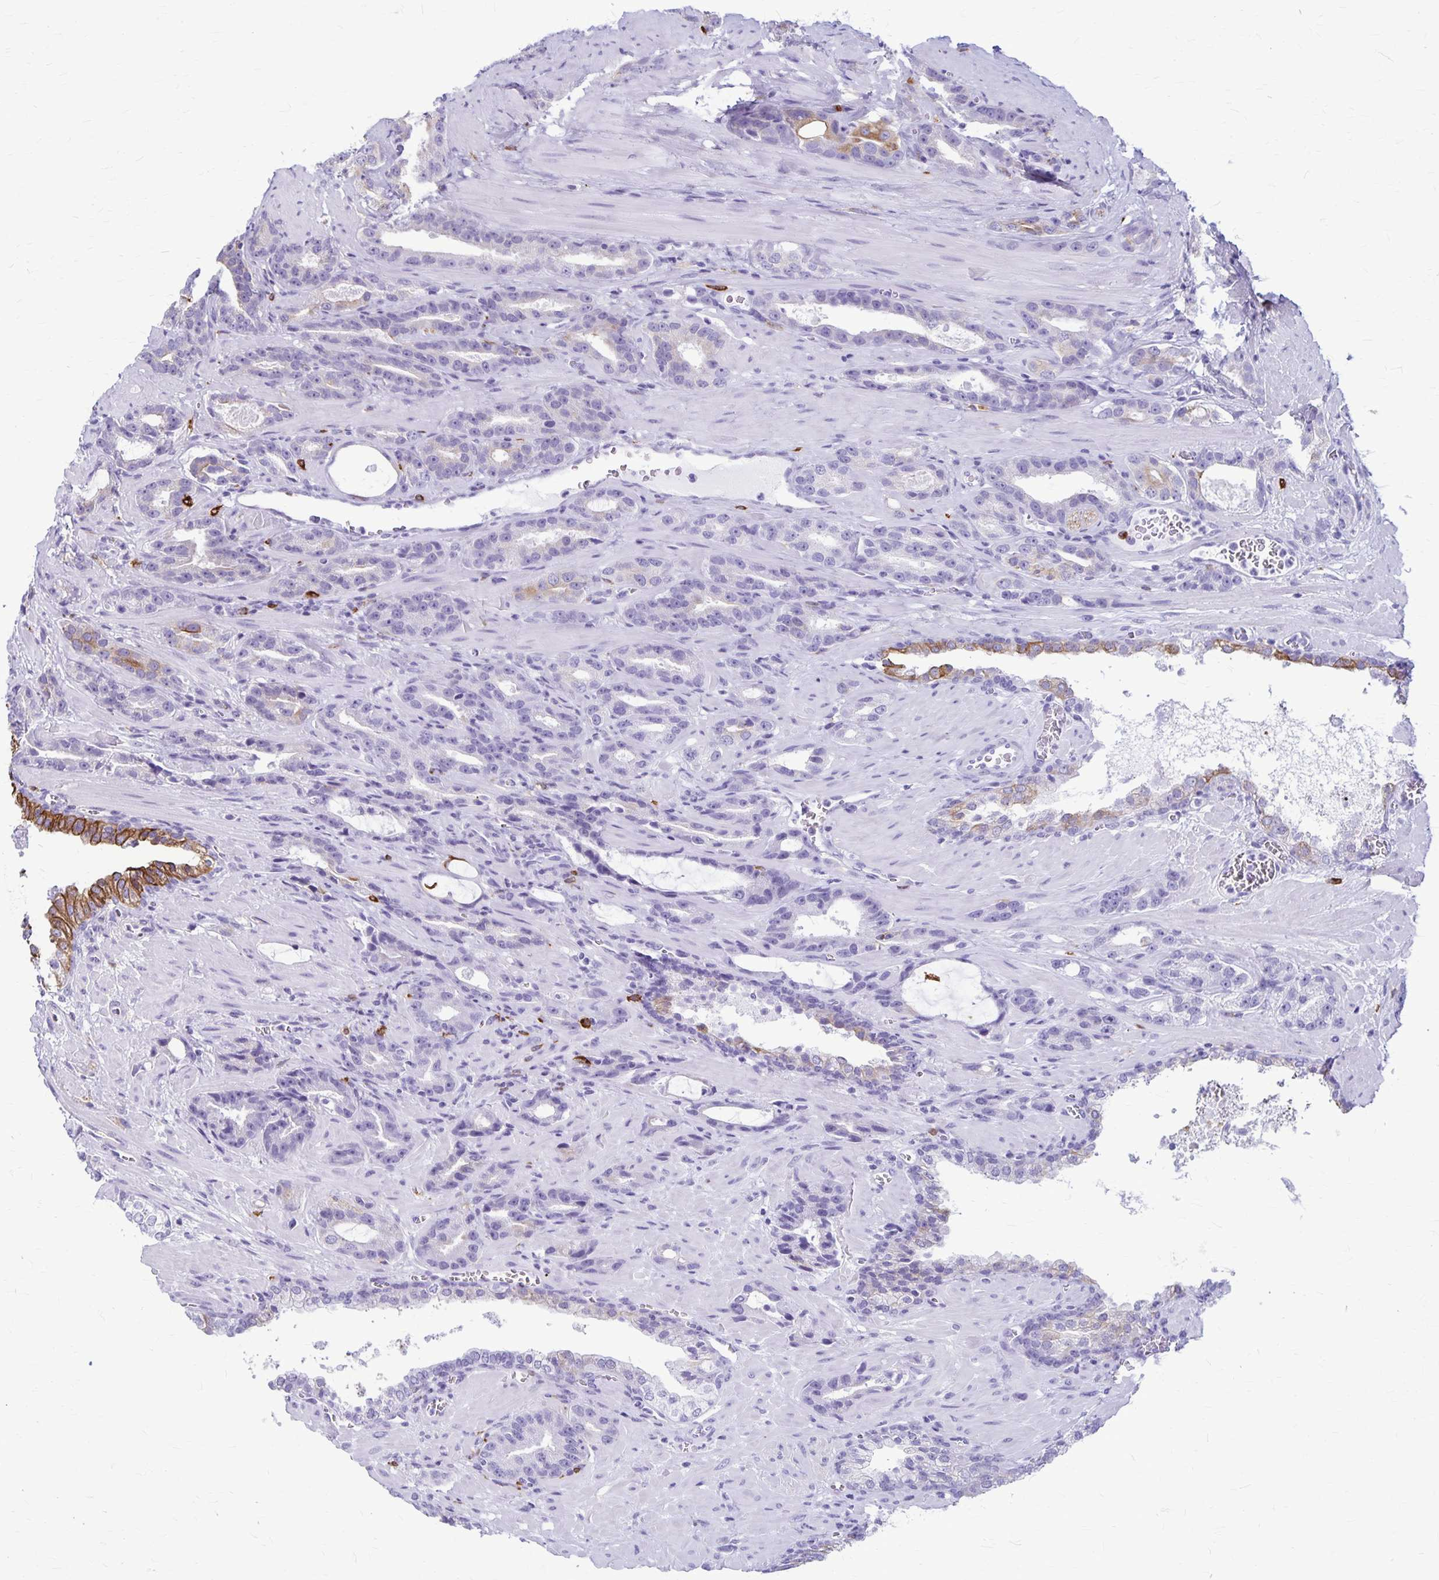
{"staining": {"intensity": "negative", "quantity": "none", "location": "none"}, "tissue": "prostate cancer", "cell_type": "Tumor cells", "image_type": "cancer", "snomed": [{"axis": "morphology", "description": "Adenocarcinoma, High grade"}, {"axis": "topography", "description": "Prostate"}], "caption": "IHC photomicrograph of human prostate high-grade adenocarcinoma stained for a protein (brown), which shows no expression in tumor cells.", "gene": "RTN1", "patient": {"sex": "male", "age": 65}}